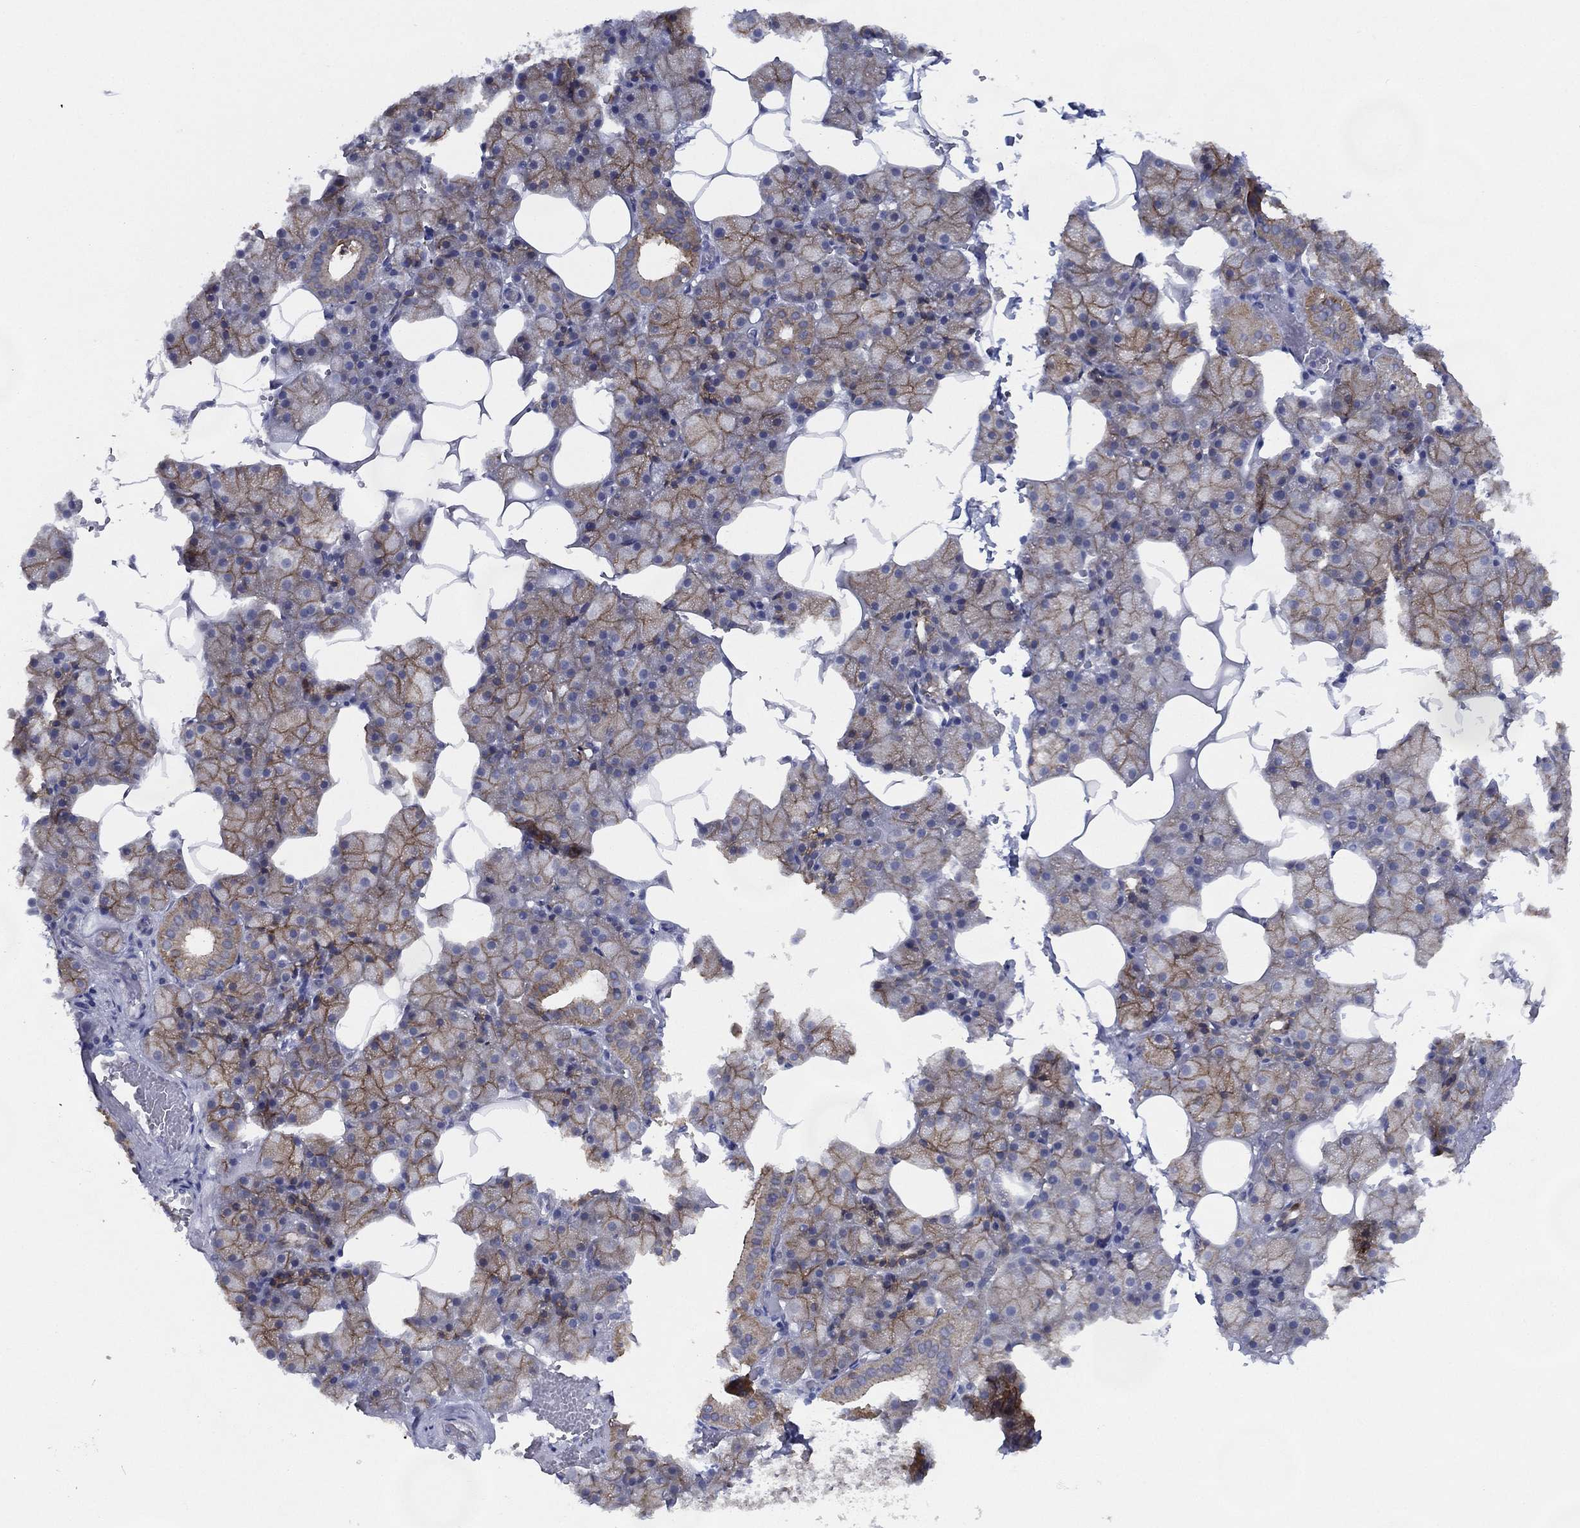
{"staining": {"intensity": "moderate", "quantity": "25%-75%", "location": "cytoplasmic/membranous"}, "tissue": "salivary gland", "cell_type": "Glandular cells", "image_type": "normal", "snomed": [{"axis": "morphology", "description": "Normal tissue, NOS"}, {"axis": "topography", "description": "Salivary gland"}], "caption": "Brown immunohistochemical staining in benign human salivary gland displays moderate cytoplasmic/membranous expression in about 25%-75% of glandular cells. The staining was performed using DAB (3,3'-diaminobenzidine) to visualize the protein expression in brown, while the nuclei were stained in blue with hematoxylin (Magnification: 20x).", "gene": "ZNF223", "patient": {"sex": "male", "age": 38}}